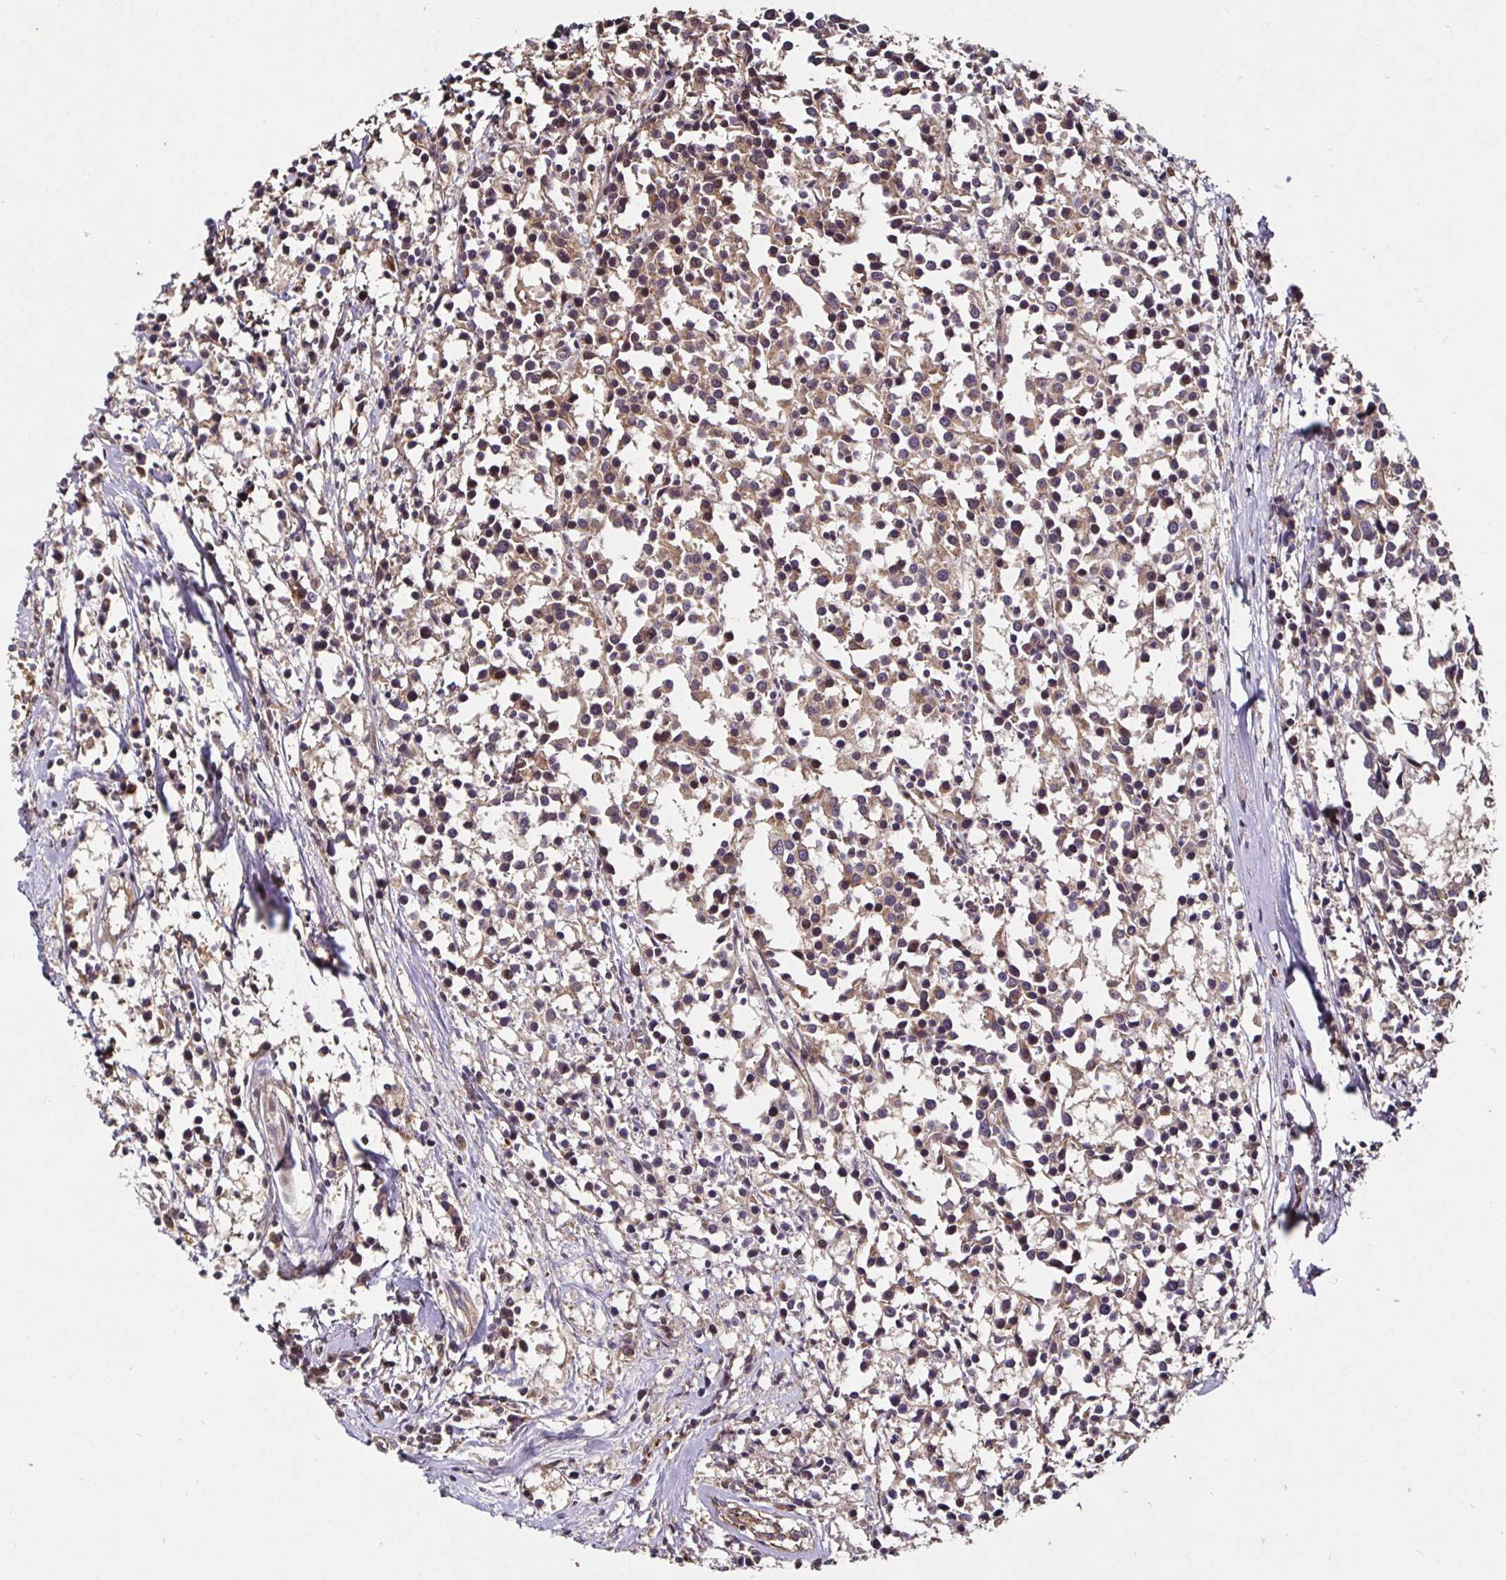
{"staining": {"intensity": "weak", "quantity": "25%-75%", "location": "cytoplasmic/membranous"}, "tissue": "breast cancer", "cell_type": "Tumor cells", "image_type": "cancer", "snomed": [{"axis": "morphology", "description": "Duct carcinoma"}, {"axis": "topography", "description": "Breast"}], "caption": "DAB immunohistochemical staining of human breast intraductal carcinoma exhibits weak cytoplasmic/membranous protein positivity in approximately 25%-75% of tumor cells.", "gene": "SMYD3", "patient": {"sex": "female", "age": 80}}